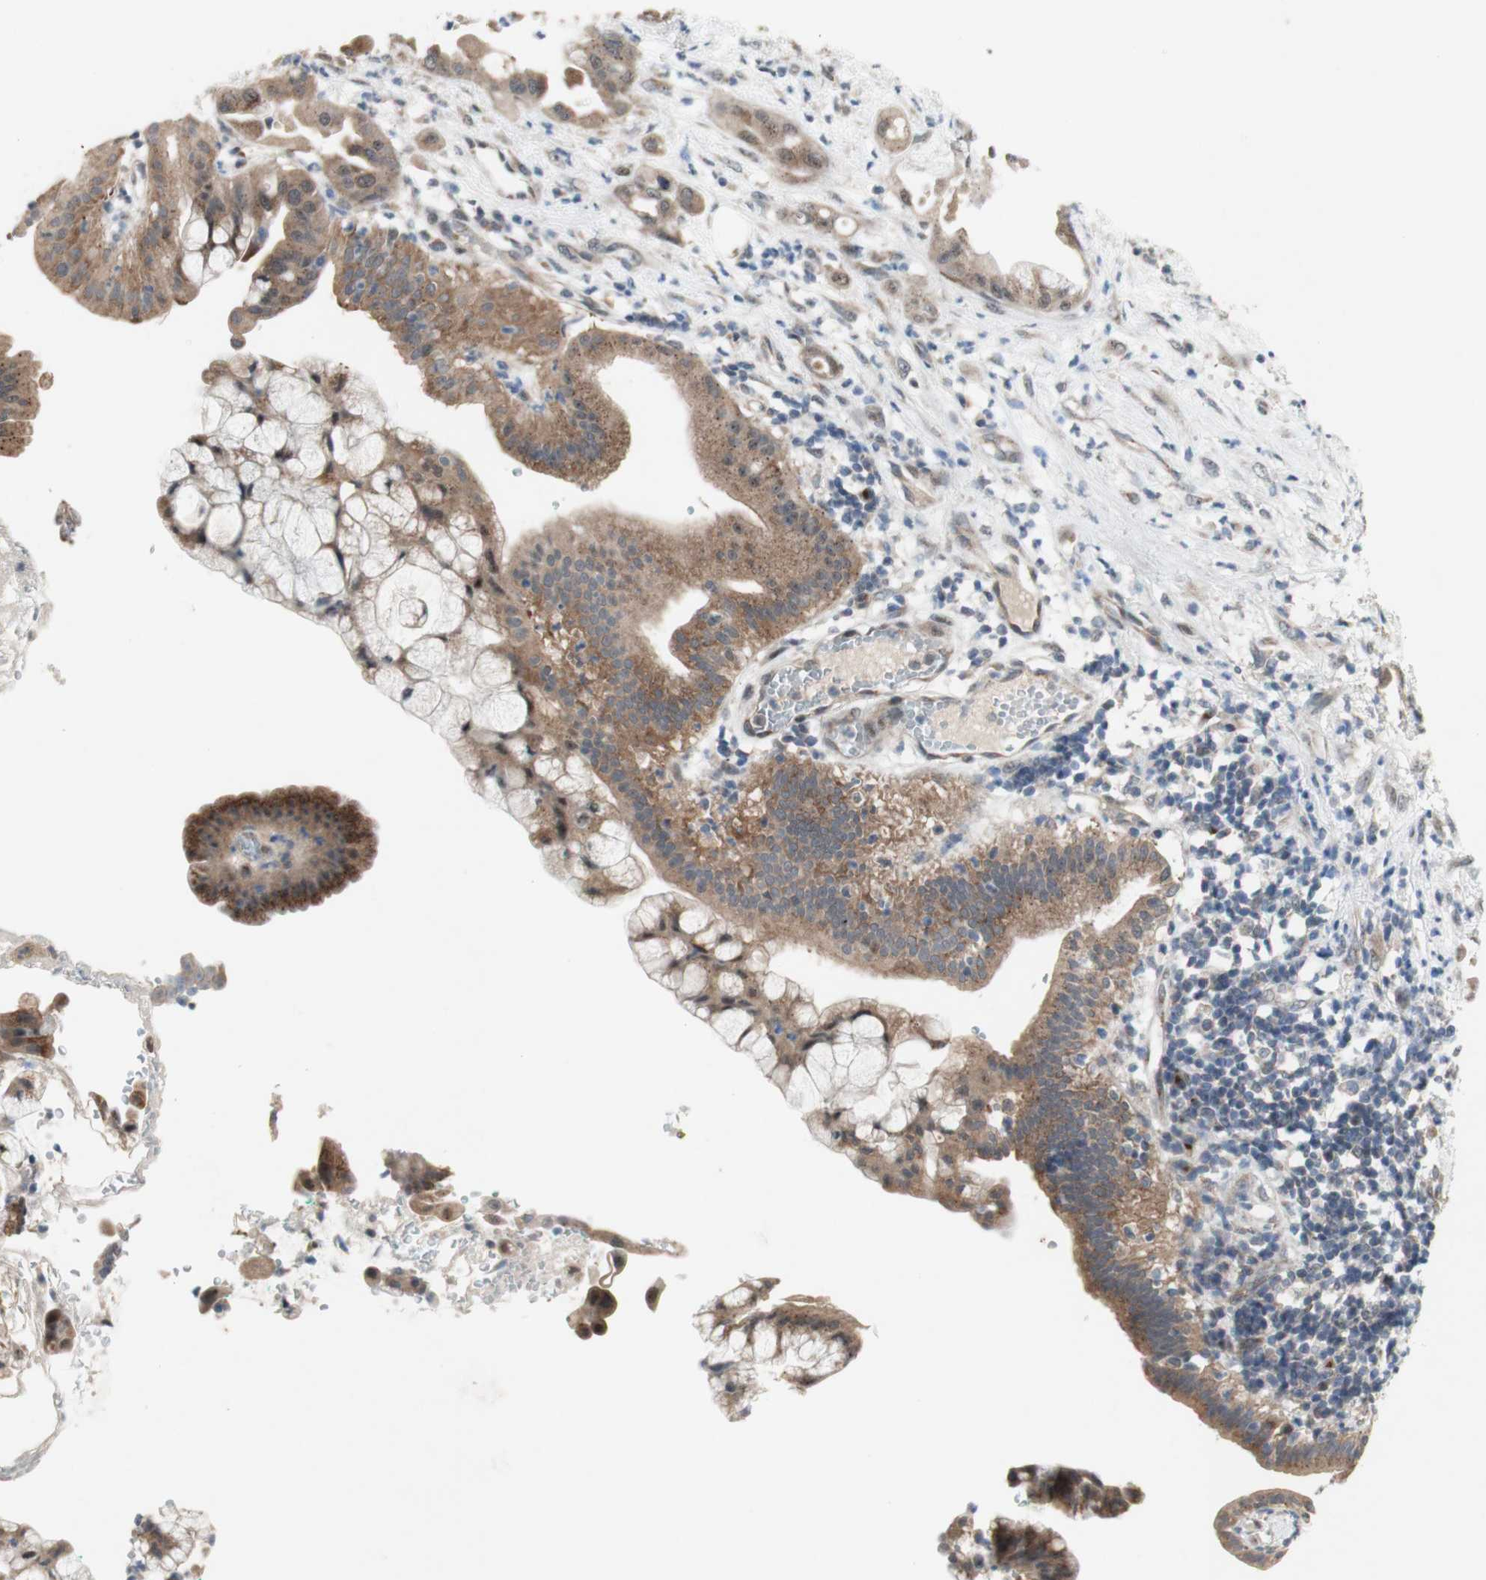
{"staining": {"intensity": "moderate", "quantity": ">75%", "location": "cytoplasmic/membranous"}, "tissue": "pancreatic cancer", "cell_type": "Tumor cells", "image_type": "cancer", "snomed": [{"axis": "morphology", "description": "Adenocarcinoma, NOS"}, {"axis": "morphology", "description": "Adenocarcinoma, metastatic, NOS"}, {"axis": "topography", "description": "Lymph node"}, {"axis": "topography", "description": "Pancreas"}, {"axis": "topography", "description": "Duodenum"}], "caption": "The immunohistochemical stain shows moderate cytoplasmic/membranous staining in tumor cells of pancreatic cancer tissue. (IHC, brightfield microscopy, high magnification).", "gene": "CYLD", "patient": {"sex": "female", "age": 64}}